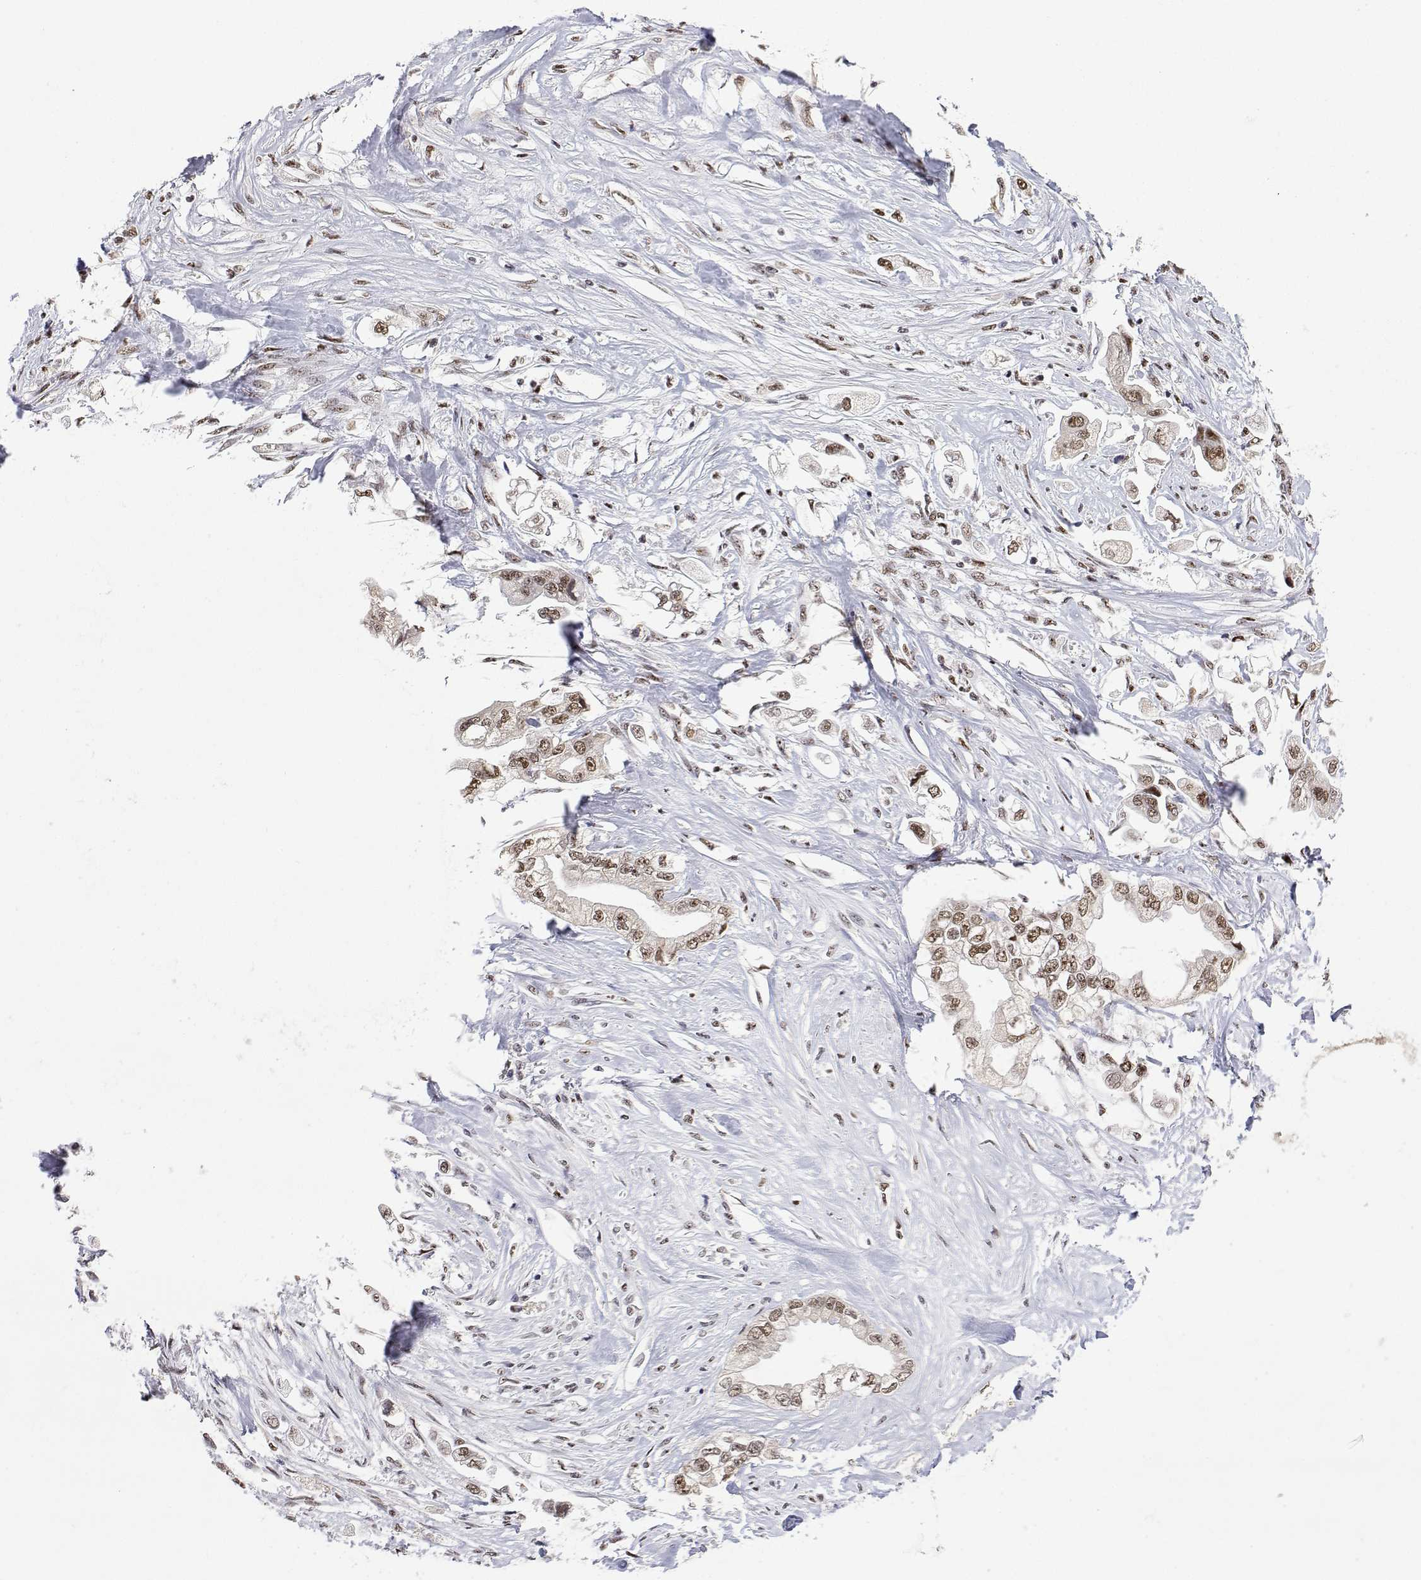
{"staining": {"intensity": "moderate", "quantity": ">75%", "location": "nuclear"}, "tissue": "stomach cancer", "cell_type": "Tumor cells", "image_type": "cancer", "snomed": [{"axis": "morphology", "description": "Adenocarcinoma, NOS"}, {"axis": "topography", "description": "Stomach"}], "caption": "The histopathology image exhibits a brown stain indicating the presence of a protein in the nuclear of tumor cells in stomach cancer (adenocarcinoma).", "gene": "ADAR", "patient": {"sex": "male", "age": 62}}